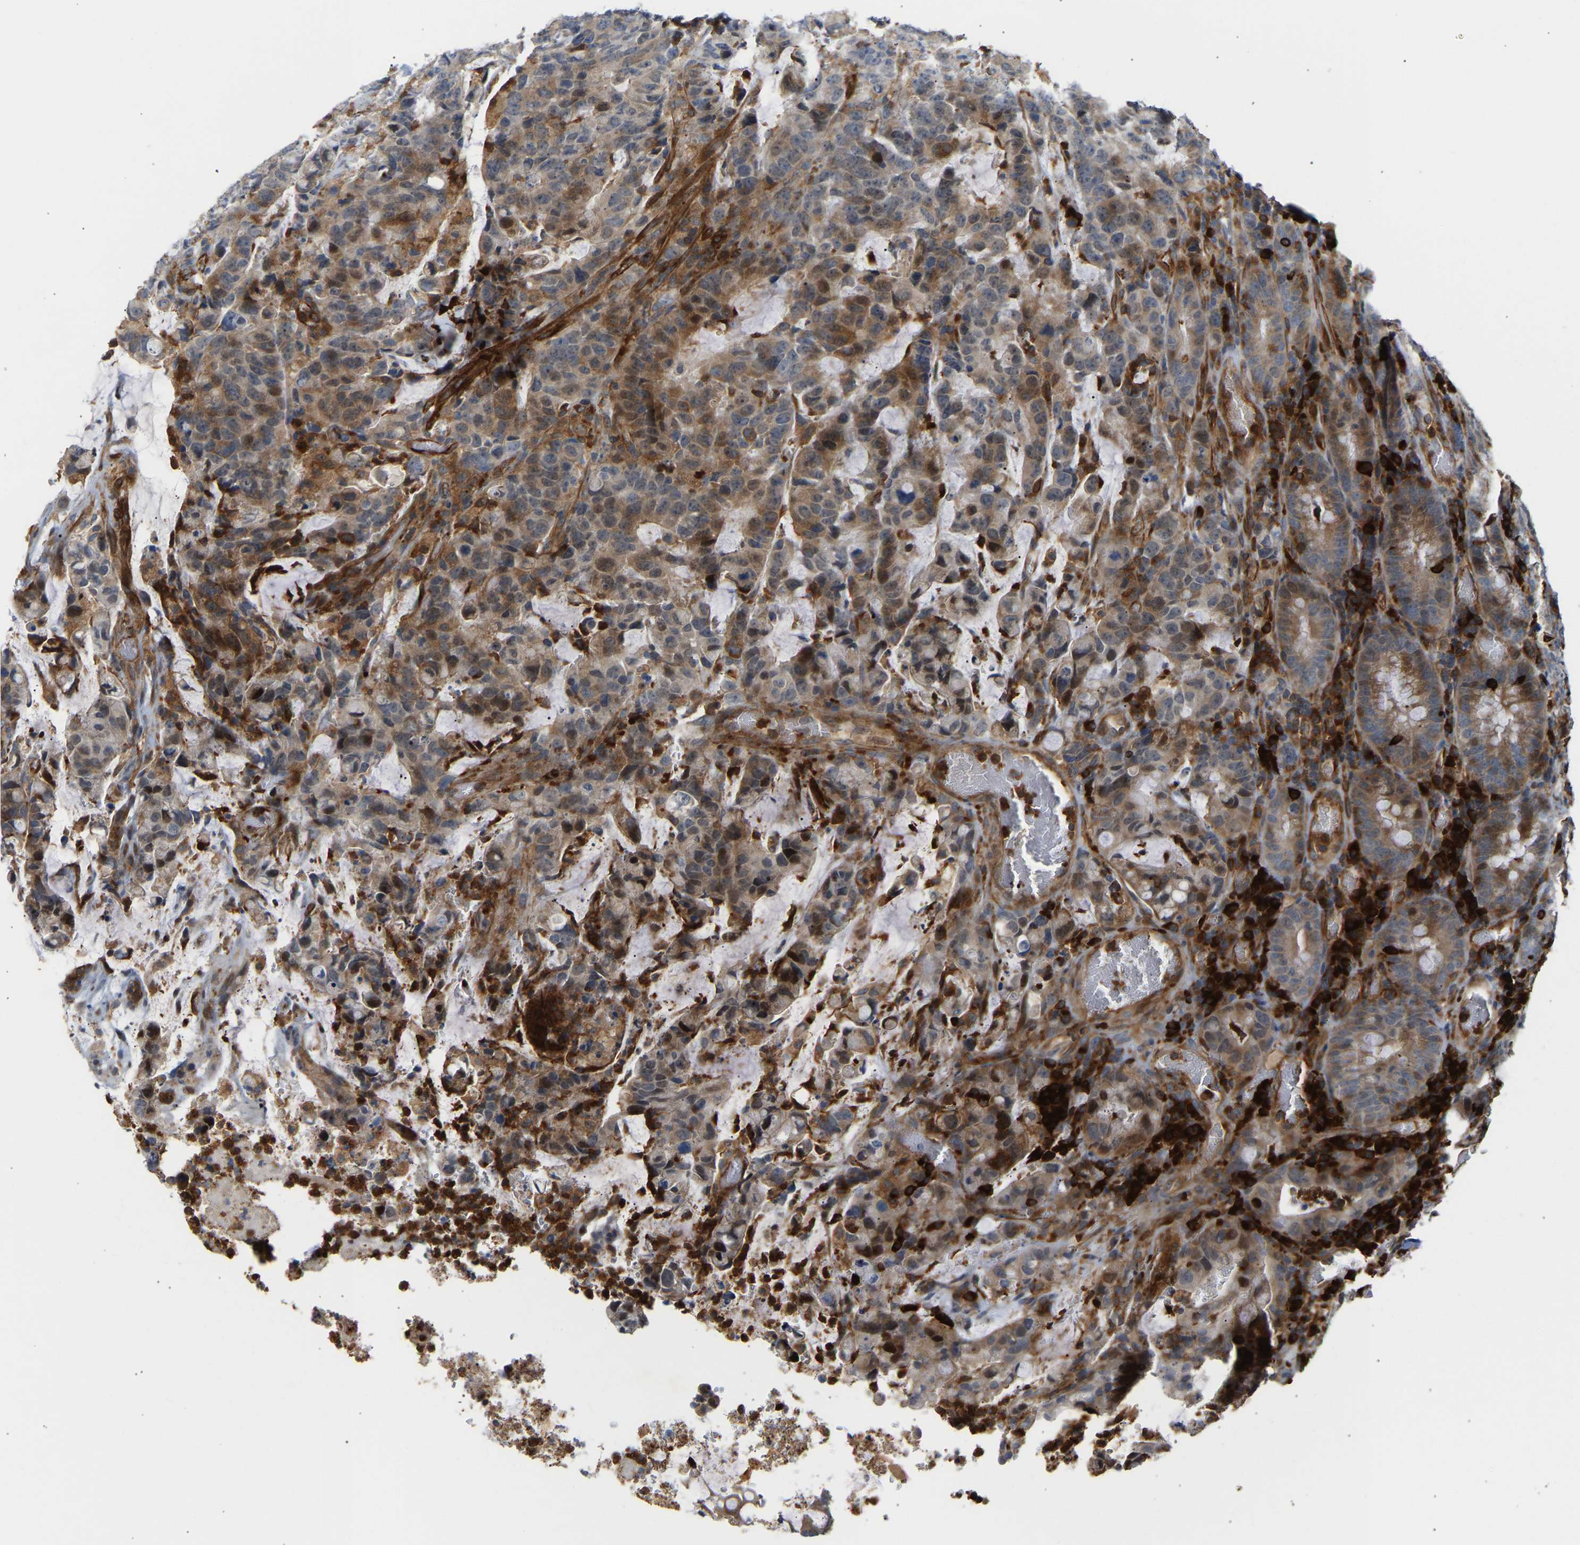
{"staining": {"intensity": "moderate", "quantity": "25%-75%", "location": "cytoplasmic/membranous"}, "tissue": "colorectal cancer", "cell_type": "Tumor cells", "image_type": "cancer", "snomed": [{"axis": "morphology", "description": "Adenocarcinoma, NOS"}, {"axis": "topography", "description": "Colon"}], "caption": "Approximately 25%-75% of tumor cells in colorectal adenocarcinoma exhibit moderate cytoplasmic/membranous protein staining as visualized by brown immunohistochemical staining.", "gene": "PLCG2", "patient": {"sex": "female", "age": 86}}